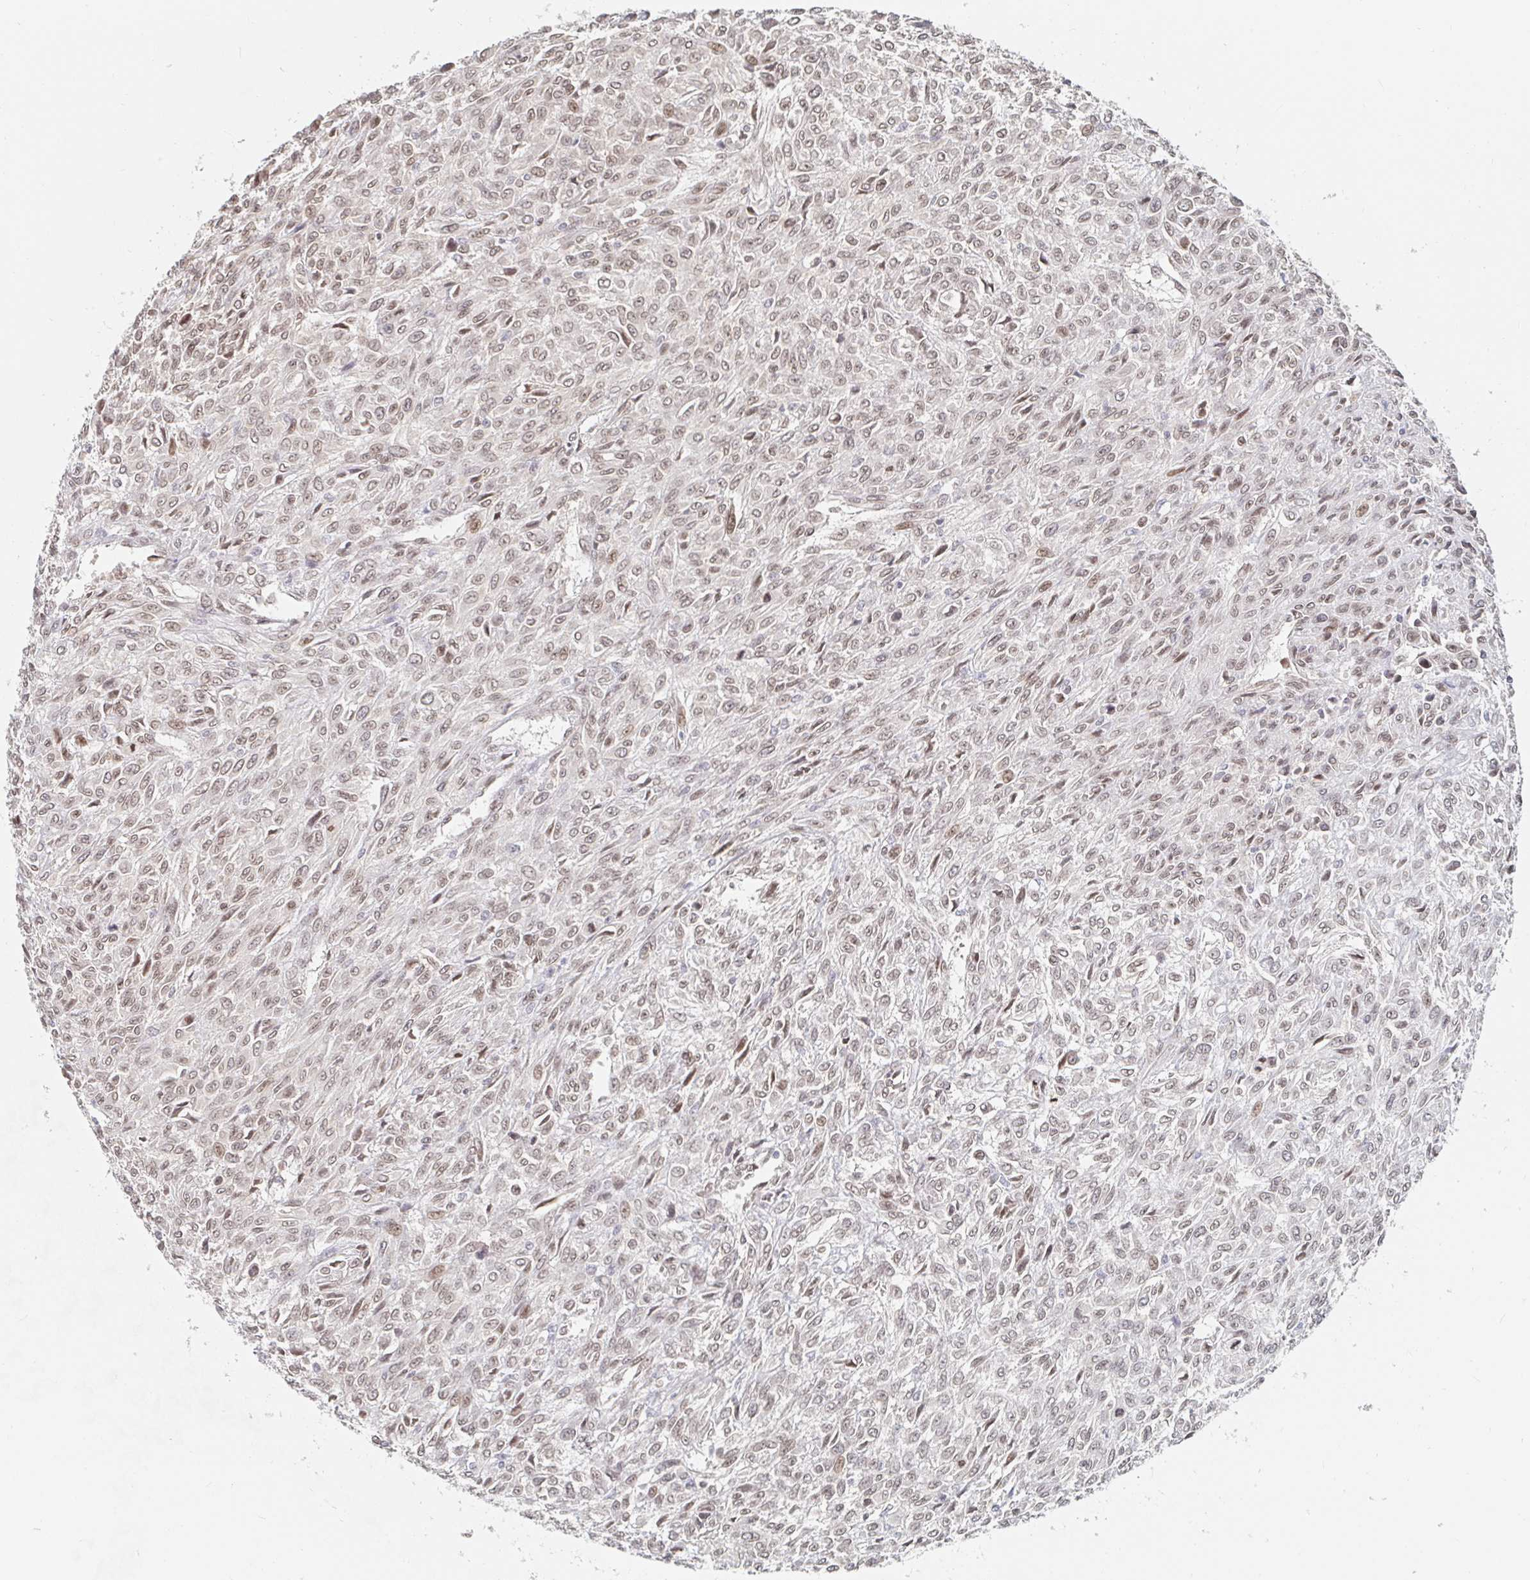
{"staining": {"intensity": "weak", "quantity": "25%-75%", "location": "nuclear"}, "tissue": "renal cancer", "cell_type": "Tumor cells", "image_type": "cancer", "snomed": [{"axis": "morphology", "description": "Adenocarcinoma, NOS"}, {"axis": "topography", "description": "Kidney"}], "caption": "A photomicrograph of human renal cancer (adenocarcinoma) stained for a protein shows weak nuclear brown staining in tumor cells.", "gene": "CHD2", "patient": {"sex": "male", "age": 58}}